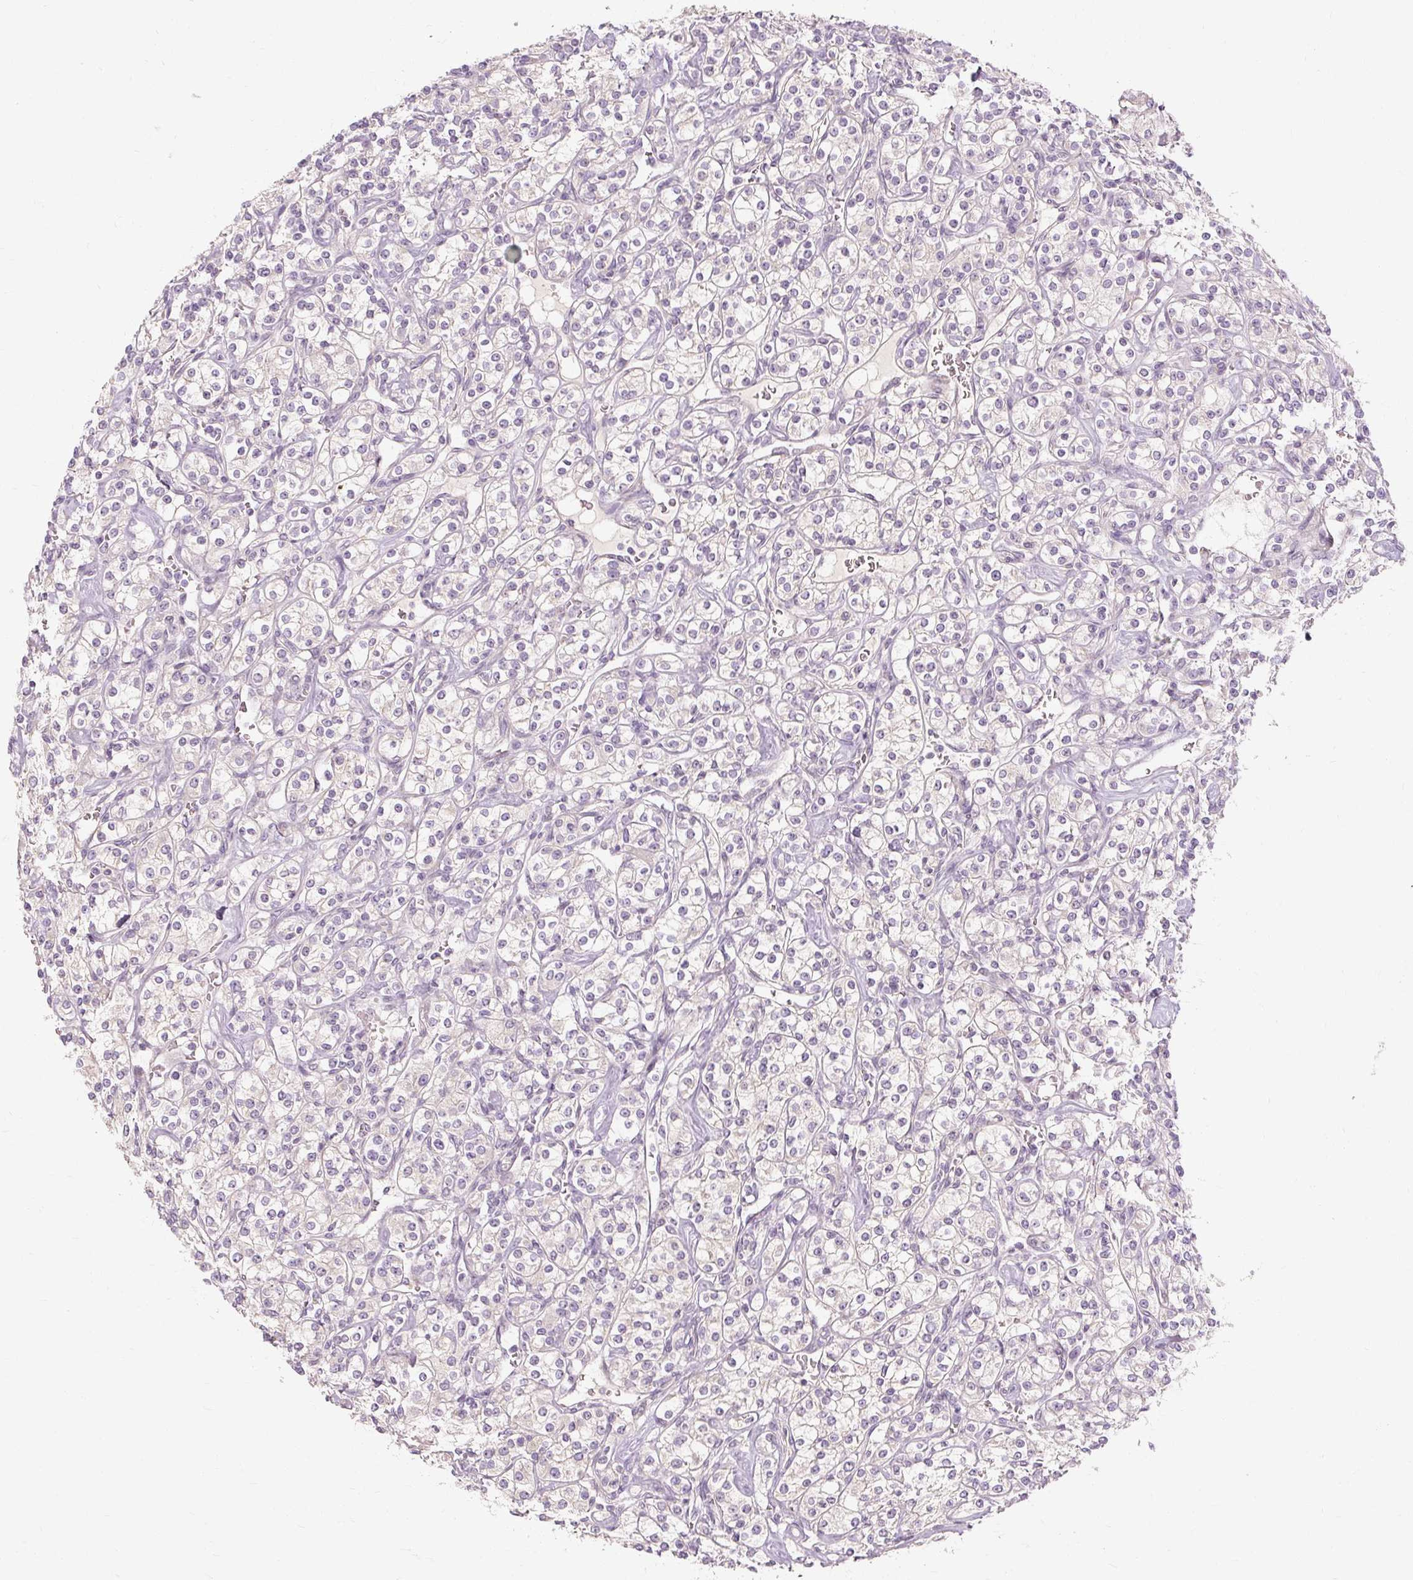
{"staining": {"intensity": "negative", "quantity": "none", "location": "none"}, "tissue": "renal cancer", "cell_type": "Tumor cells", "image_type": "cancer", "snomed": [{"axis": "morphology", "description": "Adenocarcinoma, NOS"}, {"axis": "topography", "description": "Kidney"}], "caption": "Immunohistochemistry (IHC) histopathology image of human adenocarcinoma (renal) stained for a protein (brown), which exhibits no expression in tumor cells.", "gene": "CAPN3", "patient": {"sex": "male", "age": 77}}